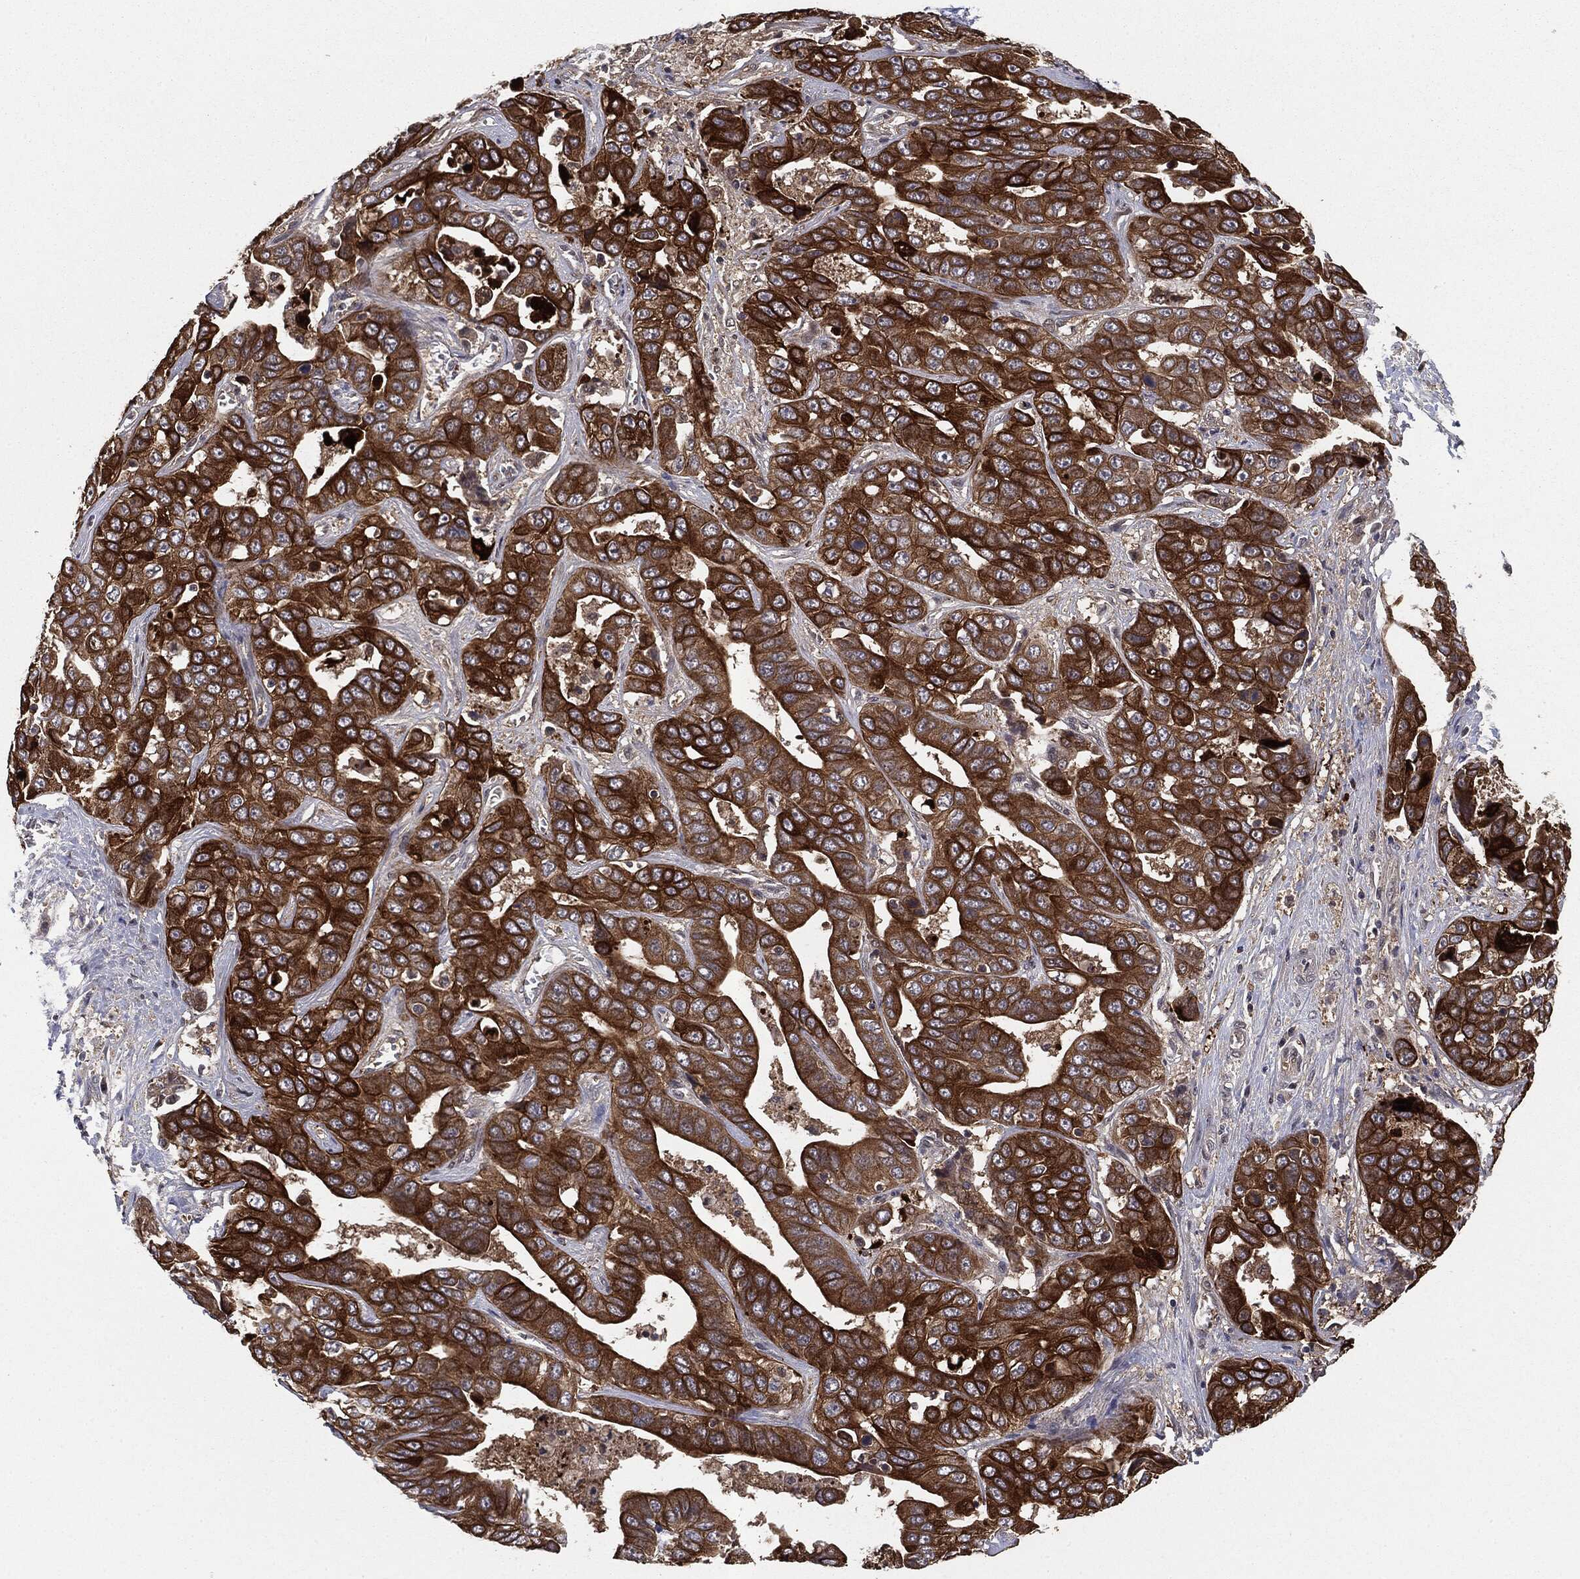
{"staining": {"intensity": "strong", "quantity": ">75%", "location": "cytoplasmic/membranous"}, "tissue": "liver cancer", "cell_type": "Tumor cells", "image_type": "cancer", "snomed": [{"axis": "morphology", "description": "Cholangiocarcinoma"}, {"axis": "topography", "description": "Liver"}], "caption": "Liver cancer stained for a protein (brown) exhibits strong cytoplasmic/membranous positive staining in about >75% of tumor cells.", "gene": "KRT7", "patient": {"sex": "female", "age": 52}}